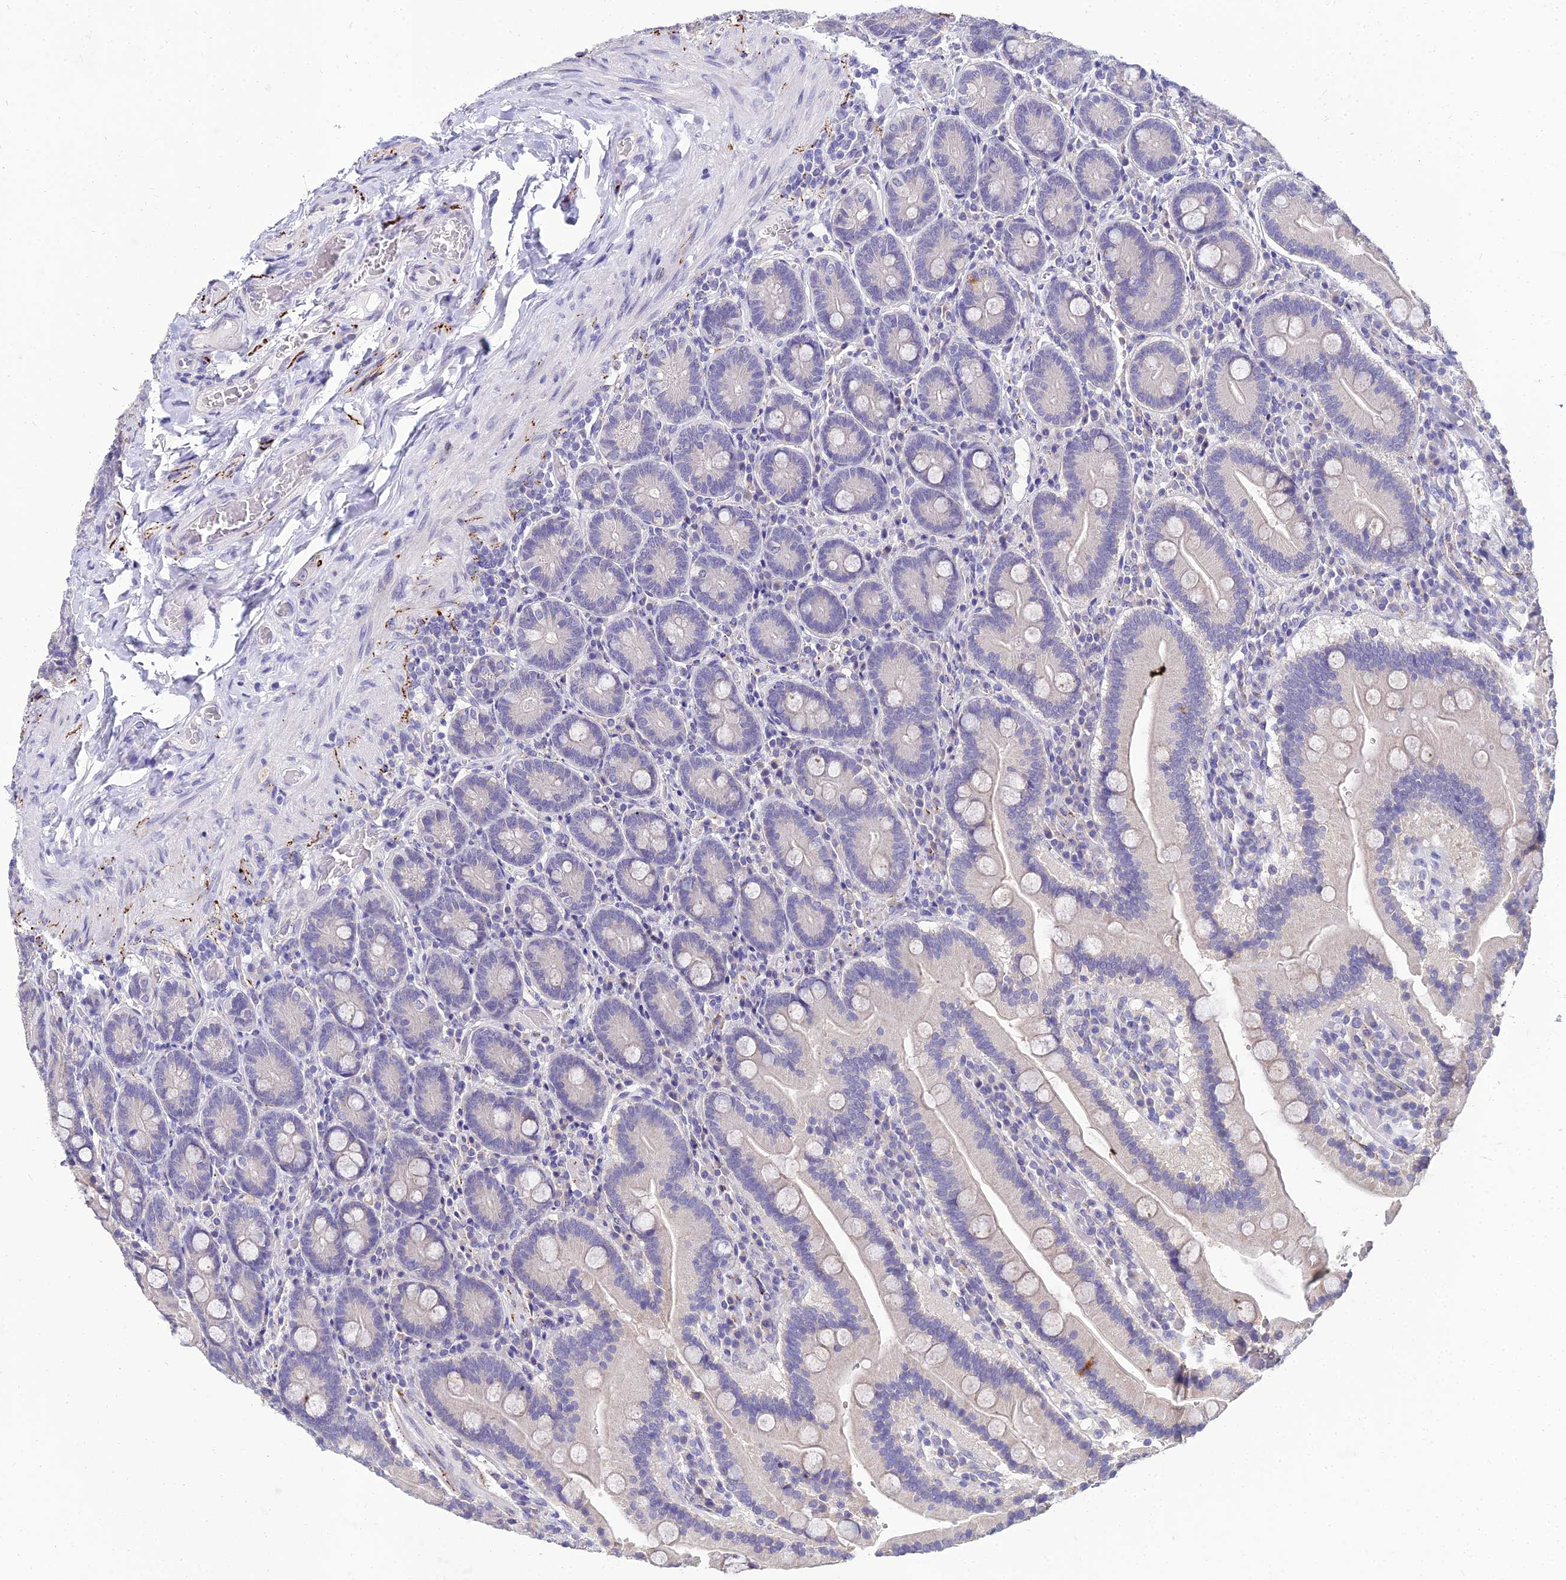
{"staining": {"intensity": "negative", "quantity": "none", "location": "none"}, "tissue": "duodenum", "cell_type": "Glandular cells", "image_type": "normal", "snomed": [{"axis": "morphology", "description": "Normal tissue, NOS"}, {"axis": "topography", "description": "Duodenum"}], "caption": "Immunohistochemistry (IHC) histopathology image of normal duodenum stained for a protein (brown), which exhibits no positivity in glandular cells.", "gene": "NPY", "patient": {"sex": "female", "age": 62}}